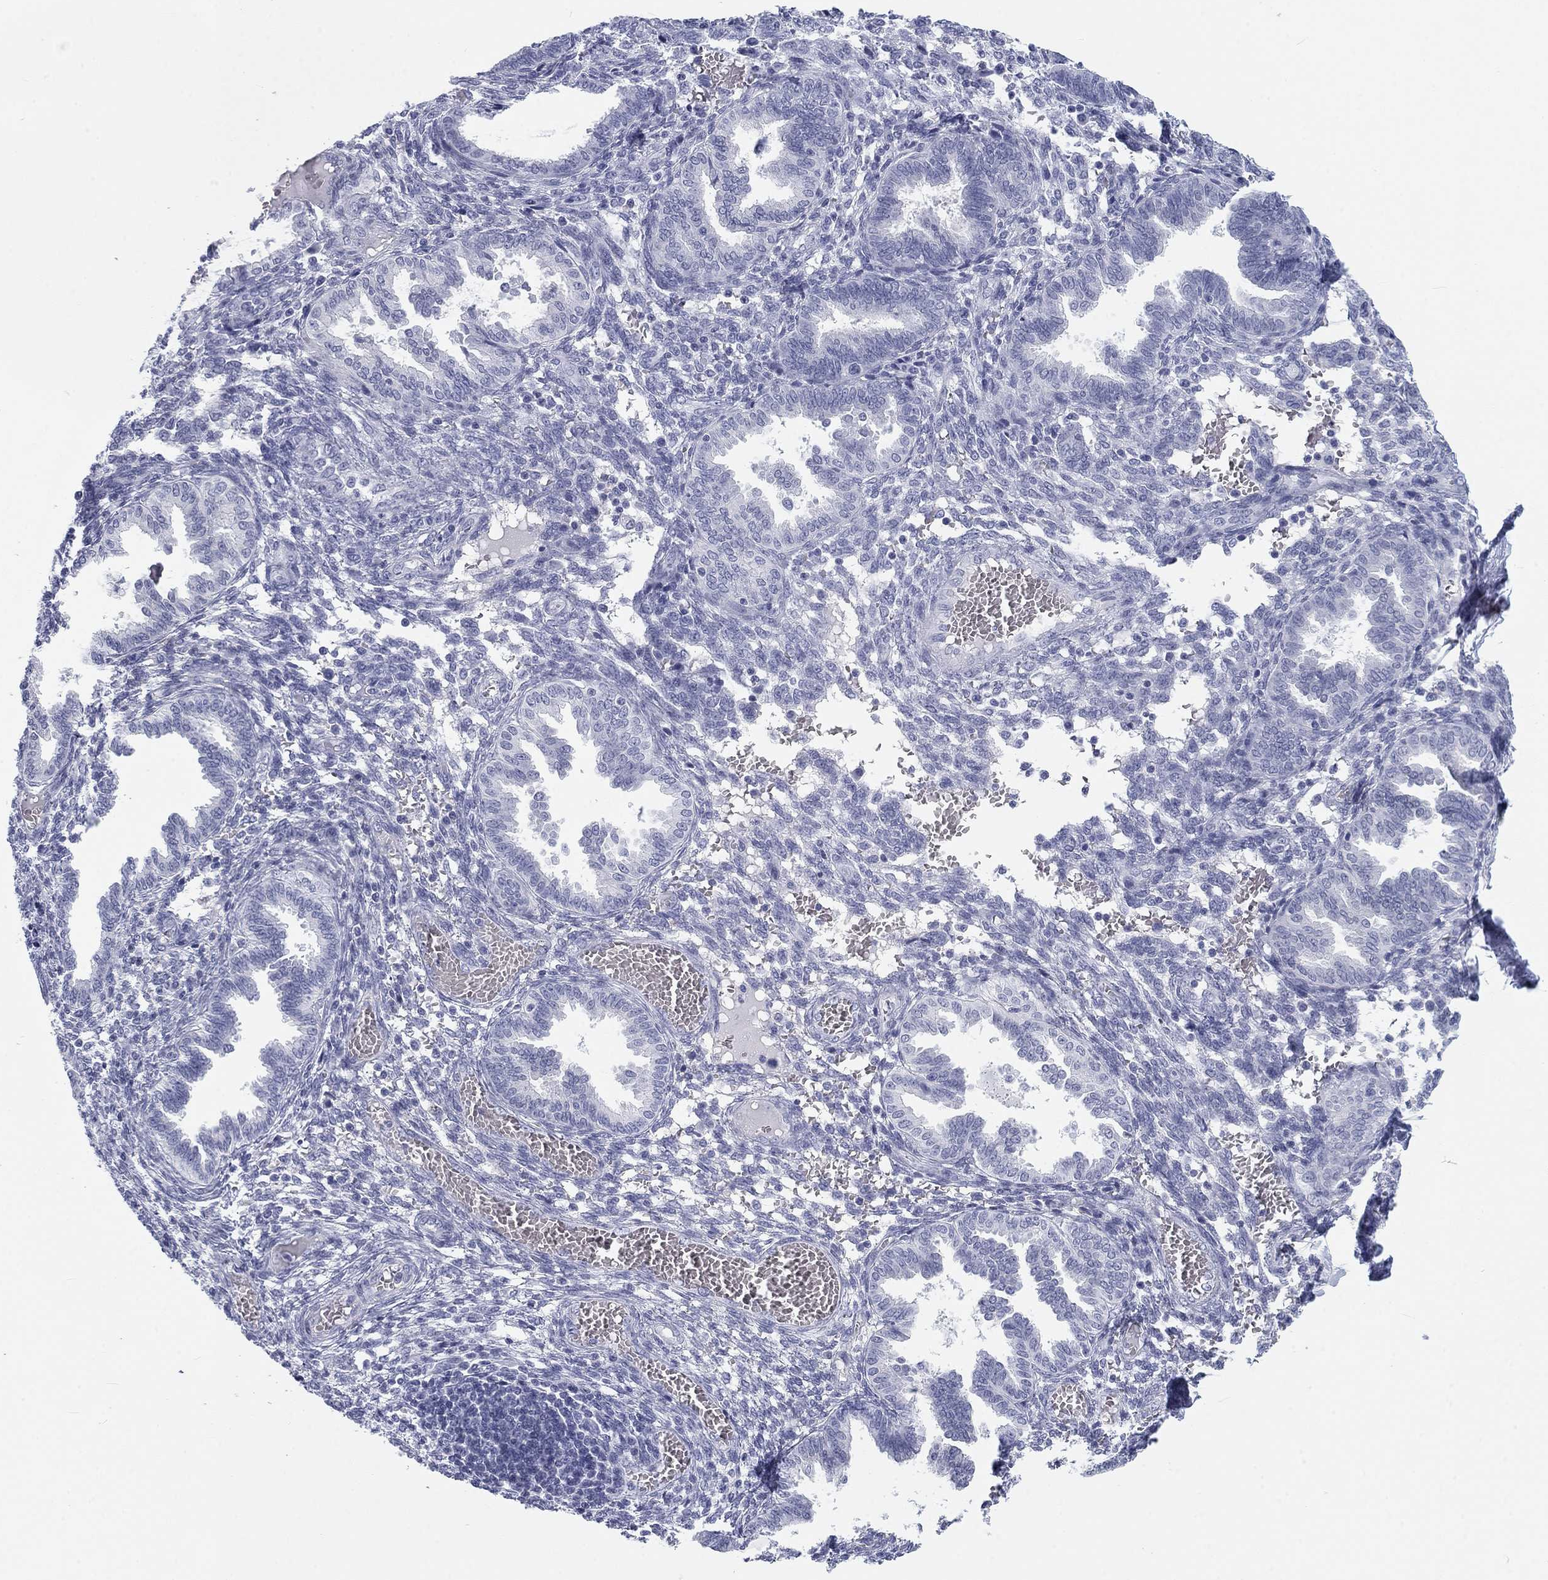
{"staining": {"intensity": "negative", "quantity": "none", "location": "none"}, "tissue": "endometrium", "cell_type": "Cells in endometrial stroma", "image_type": "normal", "snomed": [{"axis": "morphology", "description": "Normal tissue, NOS"}, {"axis": "topography", "description": "Endometrium"}], "caption": "The histopathology image reveals no staining of cells in endometrial stroma in benign endometrium.", "gene": "CALB1", "patient": {"sex": "female", "age": 42}}